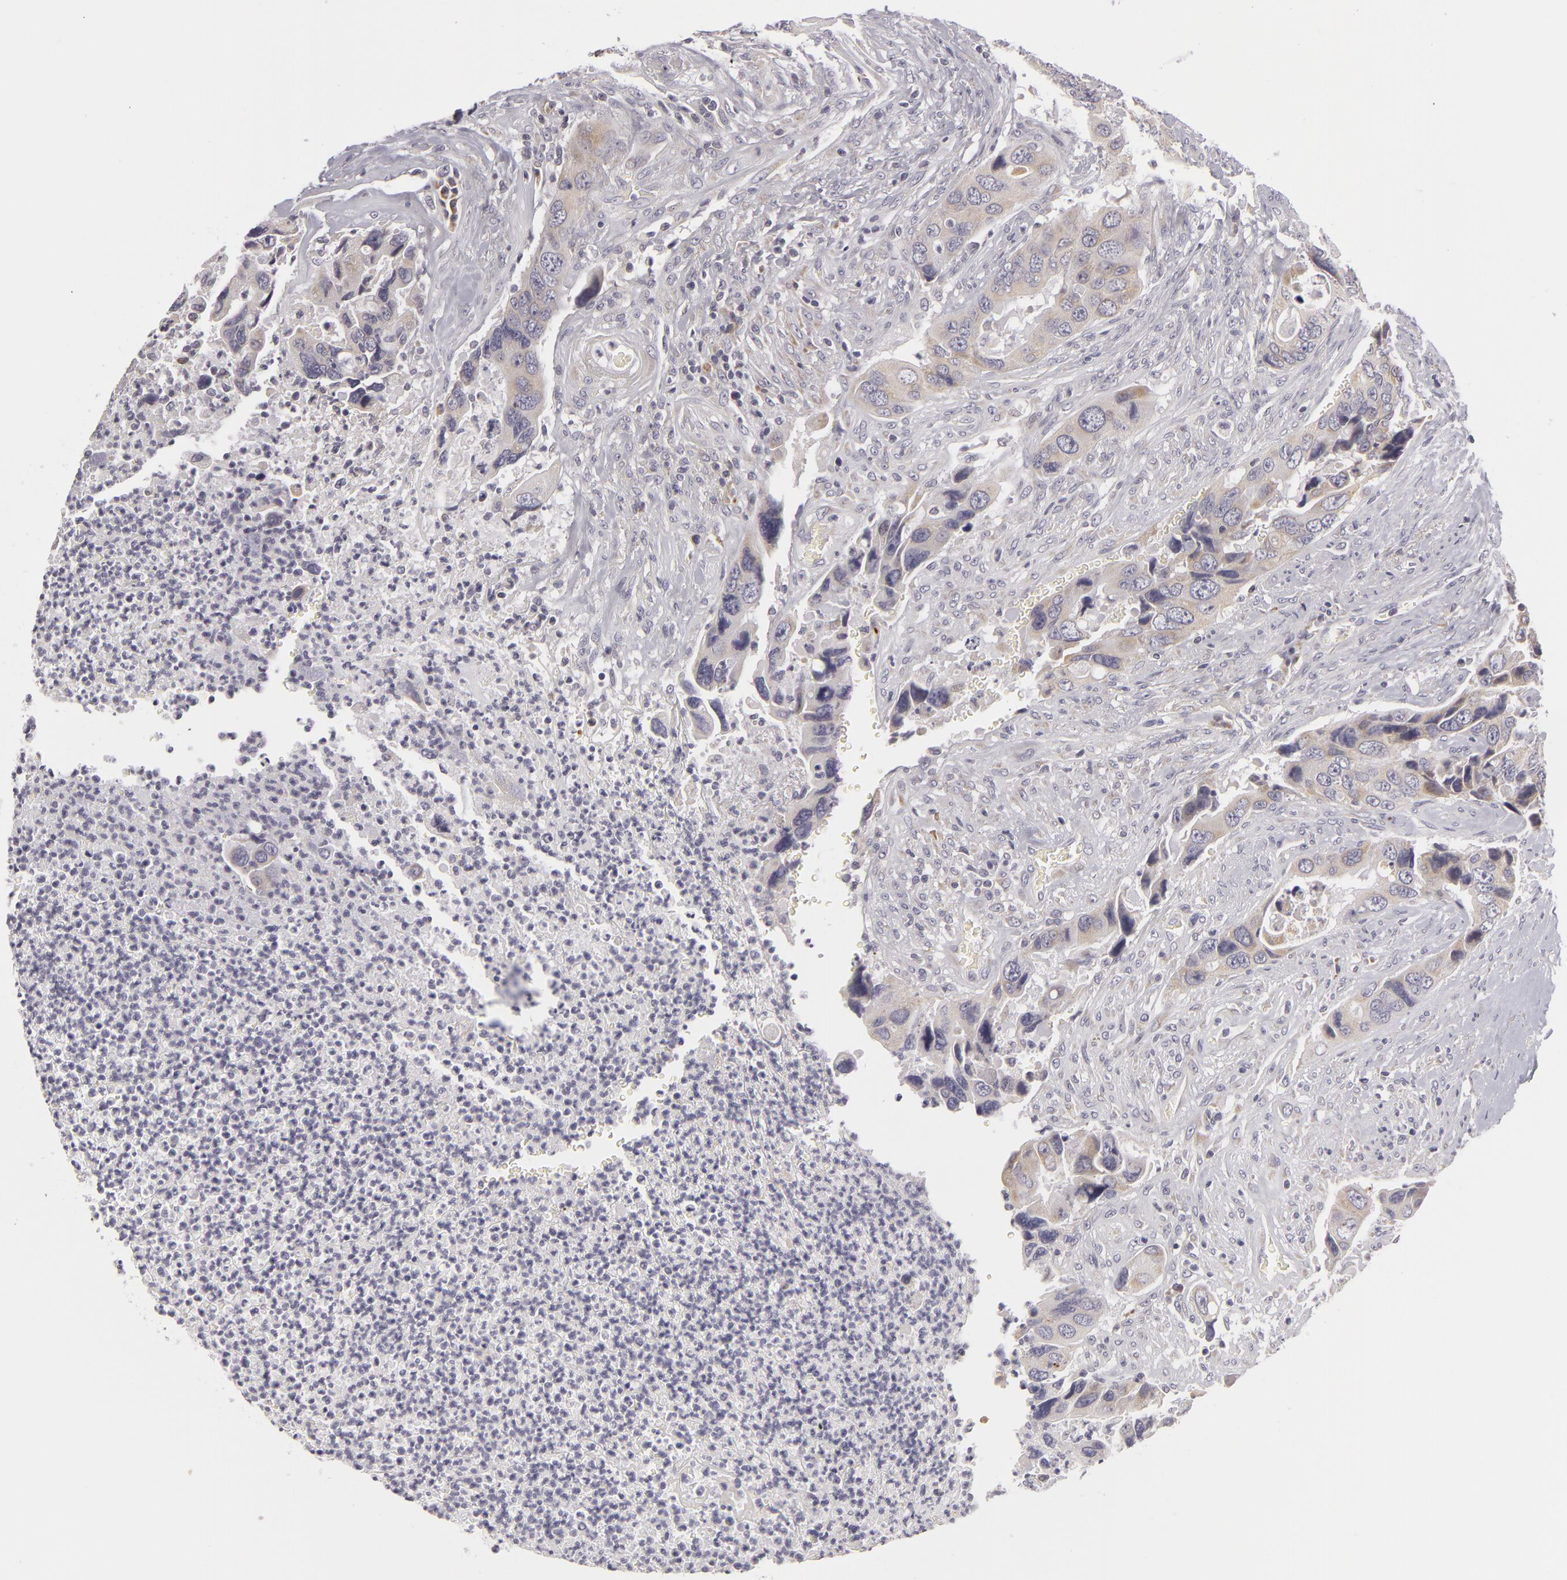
{"staining": {"intensity": "weak", "quantity": ">75%", "location": "cytoplasmic/membranous"}, "tissue": "colorectal cancer", "cell_type": "Tumor cells", "image_type": "cancer", "snomed": [{"axis": "morphology", "description": "Adenocarcinoma, NOS"}, {"axis": "topography", "description": "Rectum"}], "caption": "Protein expression analysis of human colorectal cancer reveals weak cytoplasmic/membranous staining in about >75% of tumor cells.", "gene": "ATP2B3", "patient": {"sex": "female", "age": 67}}